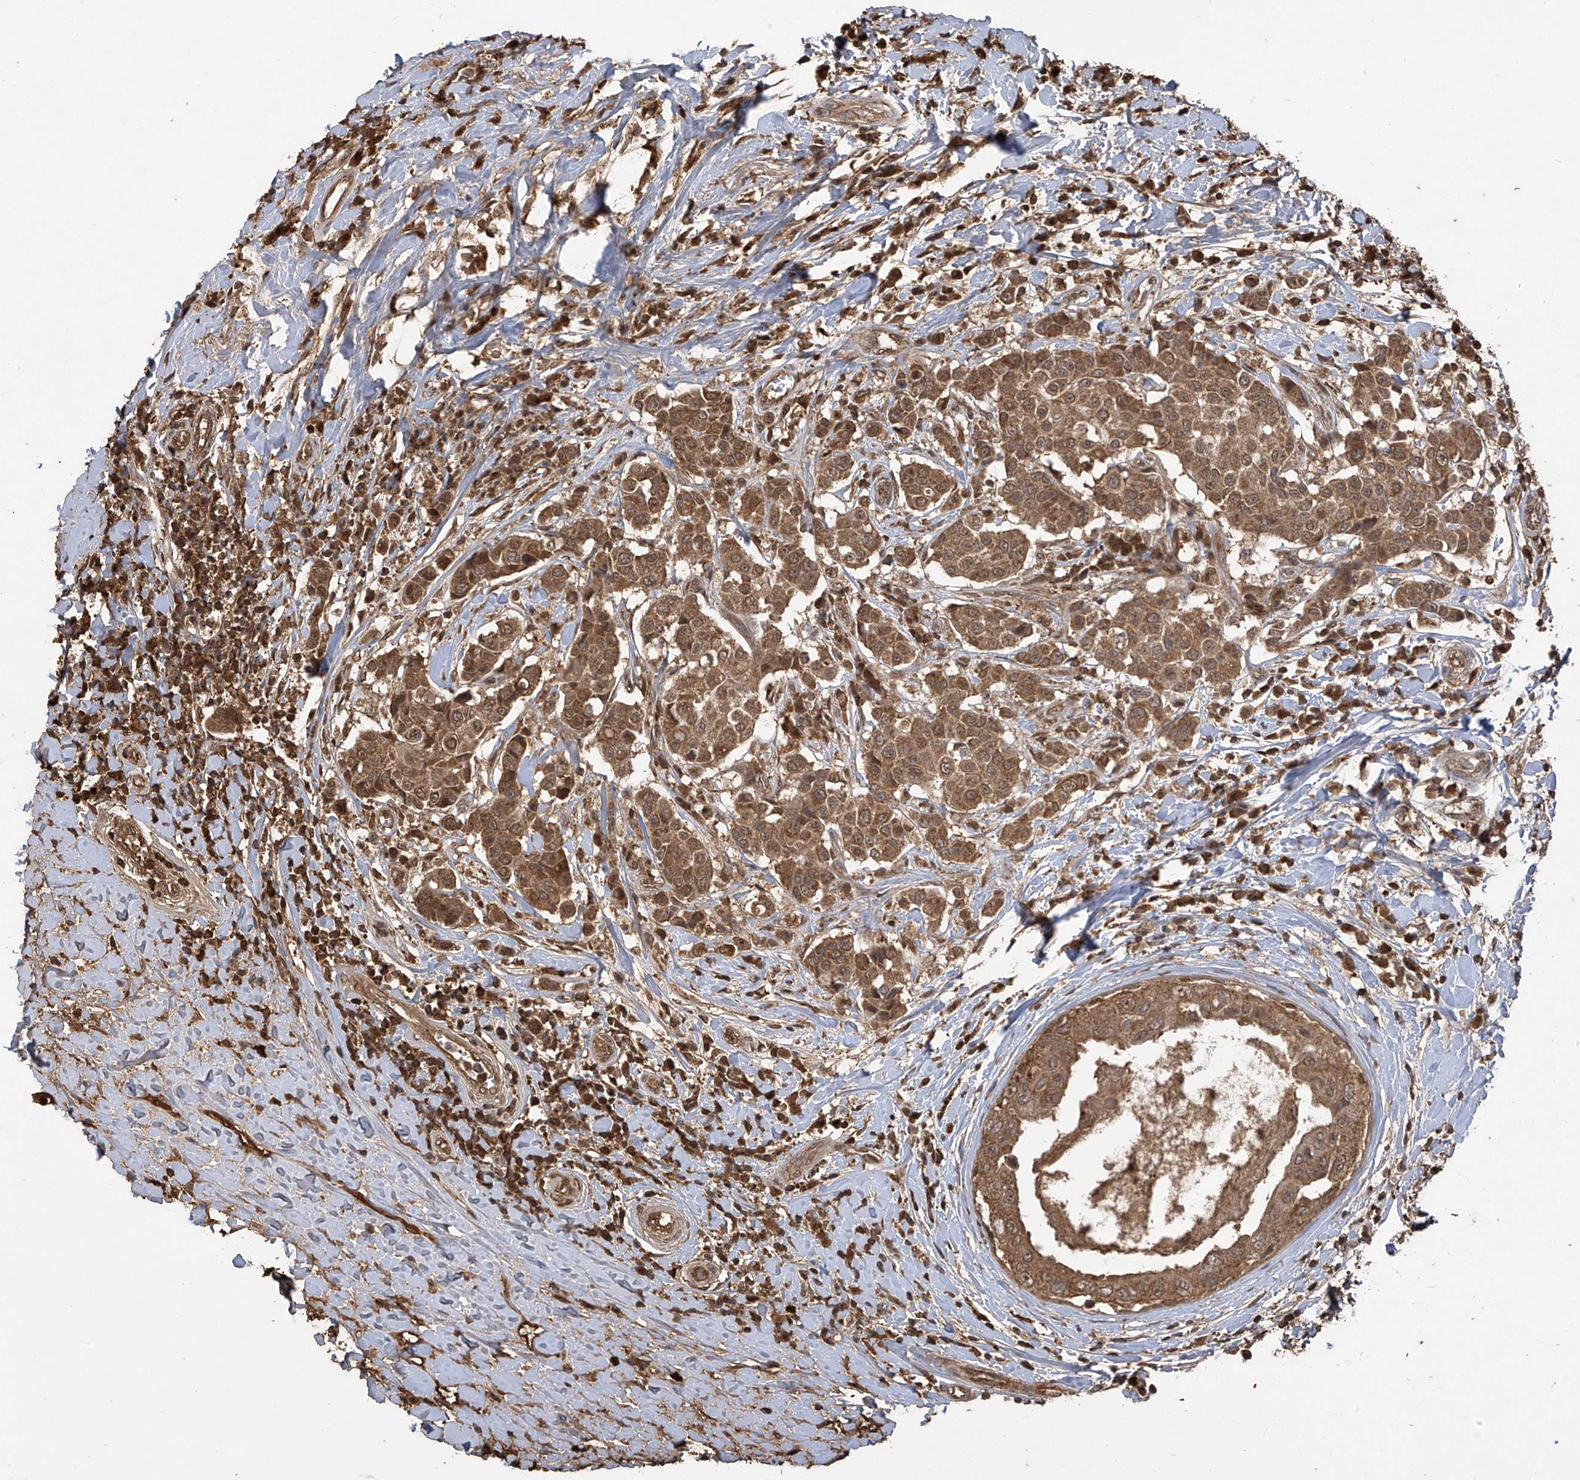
{"staining": {"intensity": "moderate", "quantity": ">75%", "location": "cytoplasmic/membranous,nuclear"}, "tissue": "breast cancer", "cell_type": "Tumor cells", "image_type": "cancer", "snomed": [{"axis": "morphology", "description": "Duct carcinoma"}, {"axis": "topography", "description": "Breast"}], "caption": "High-magnification brightfield microscopy of intraductal carcinoma (breast) stained with DAB (brown) and counterstained with hematoxylin (blue). tumor cells exhibit moderate cytoplasmic/membranous and nuclear positivity is present in about>75% of cells.", "gene": "PNPT1", "patient": {"sex": "female", "age": 27}}